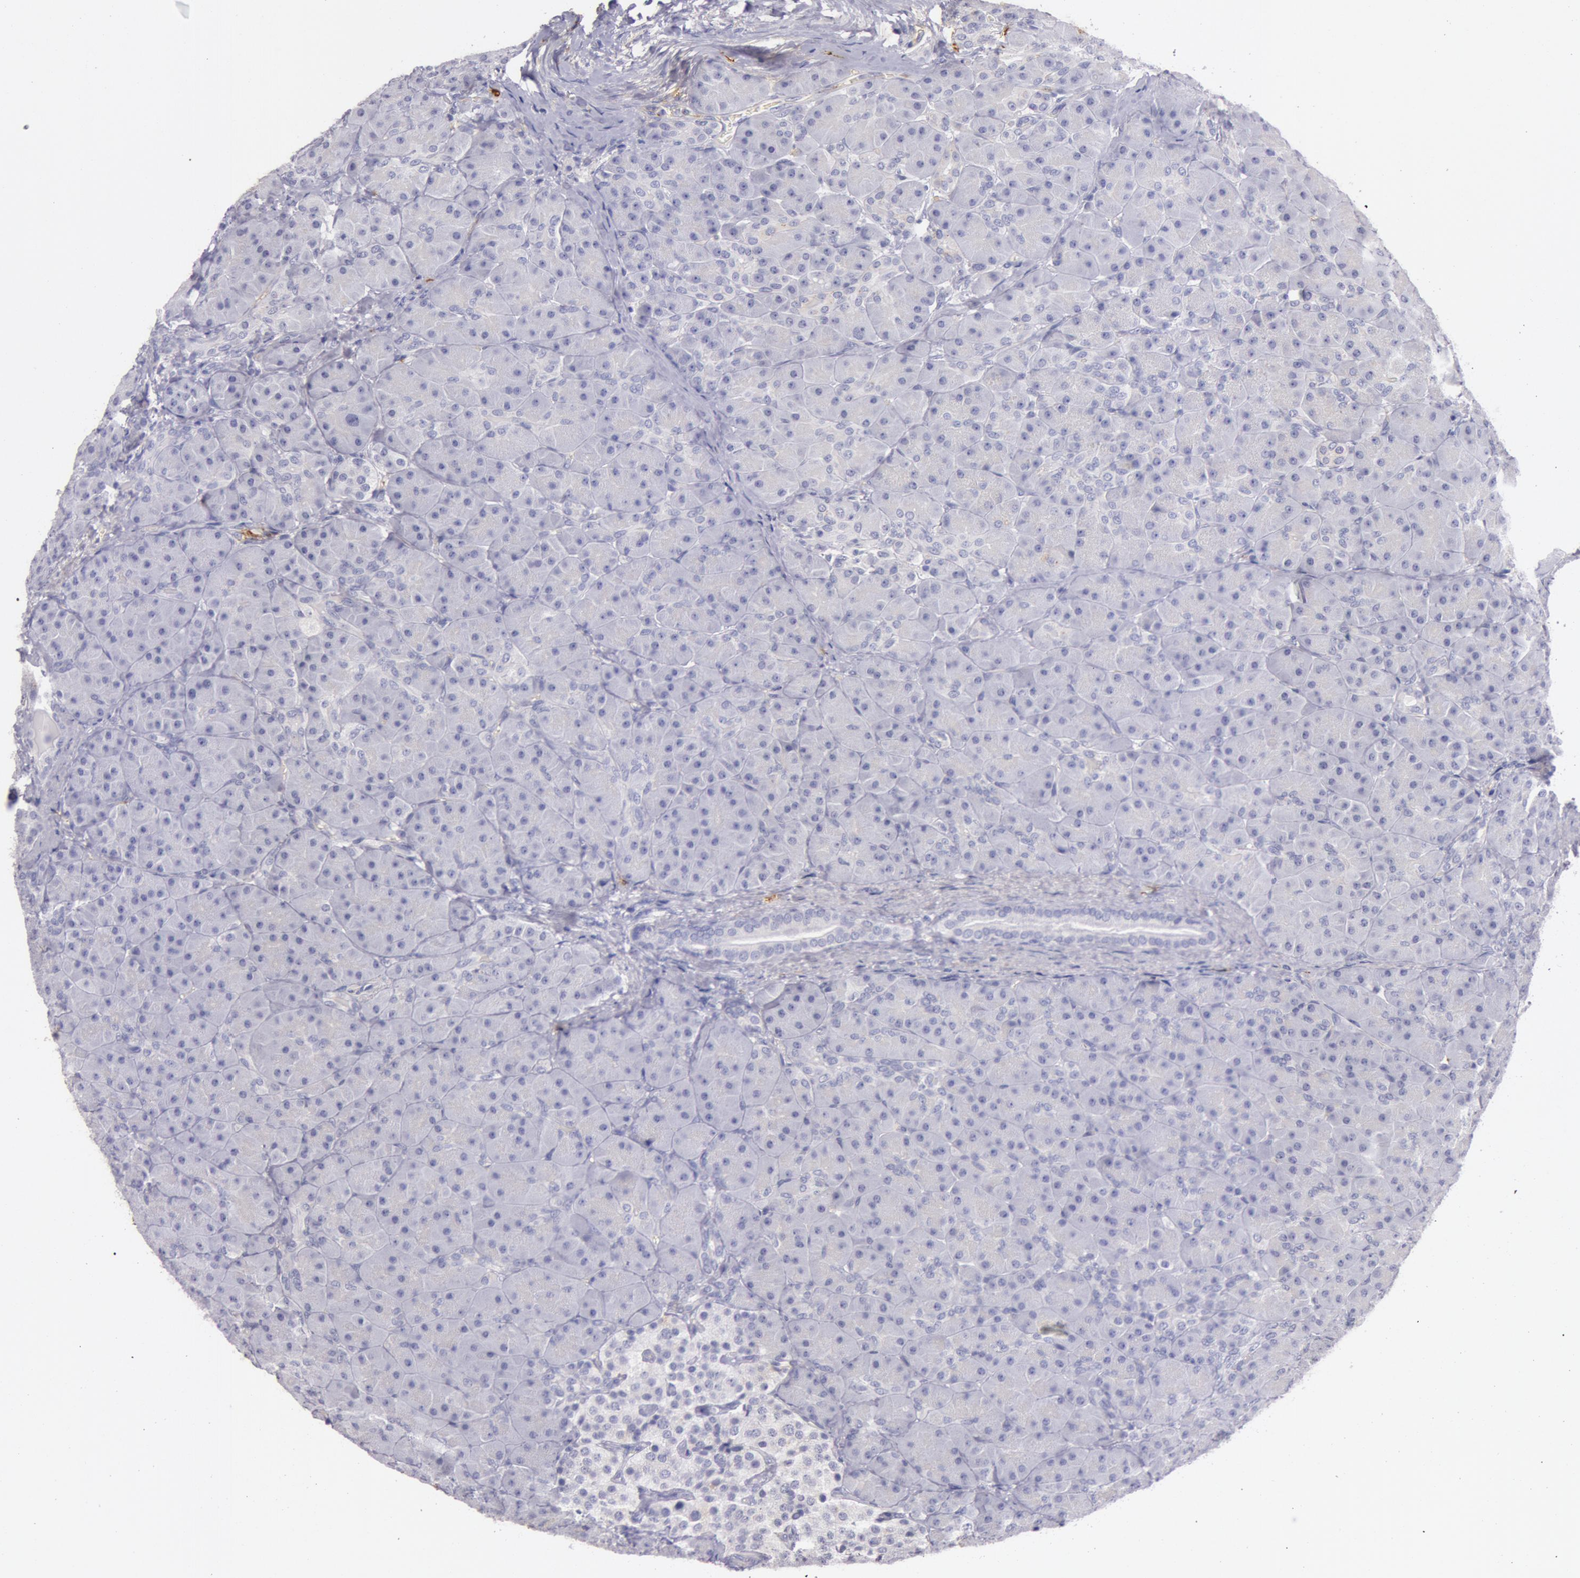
{"staining": {"intensity": "negative", "quantity": "none", "location": "none"}, "tissue": "pancreas", "cell_type": "Exocrine glandular cells", "image_type": "normal", "snomed": [{"axis": "morphology", "description": "Normal tissue, NOS"}, {"axis": "topography", "description": "Pancreas"}], "caption": "Protein analysis of benign pancreas demonstrates no significant expression in exocrine glandular cells.", "gene": "C4BPA", "patient": {"sex": "male", "age": 66}}